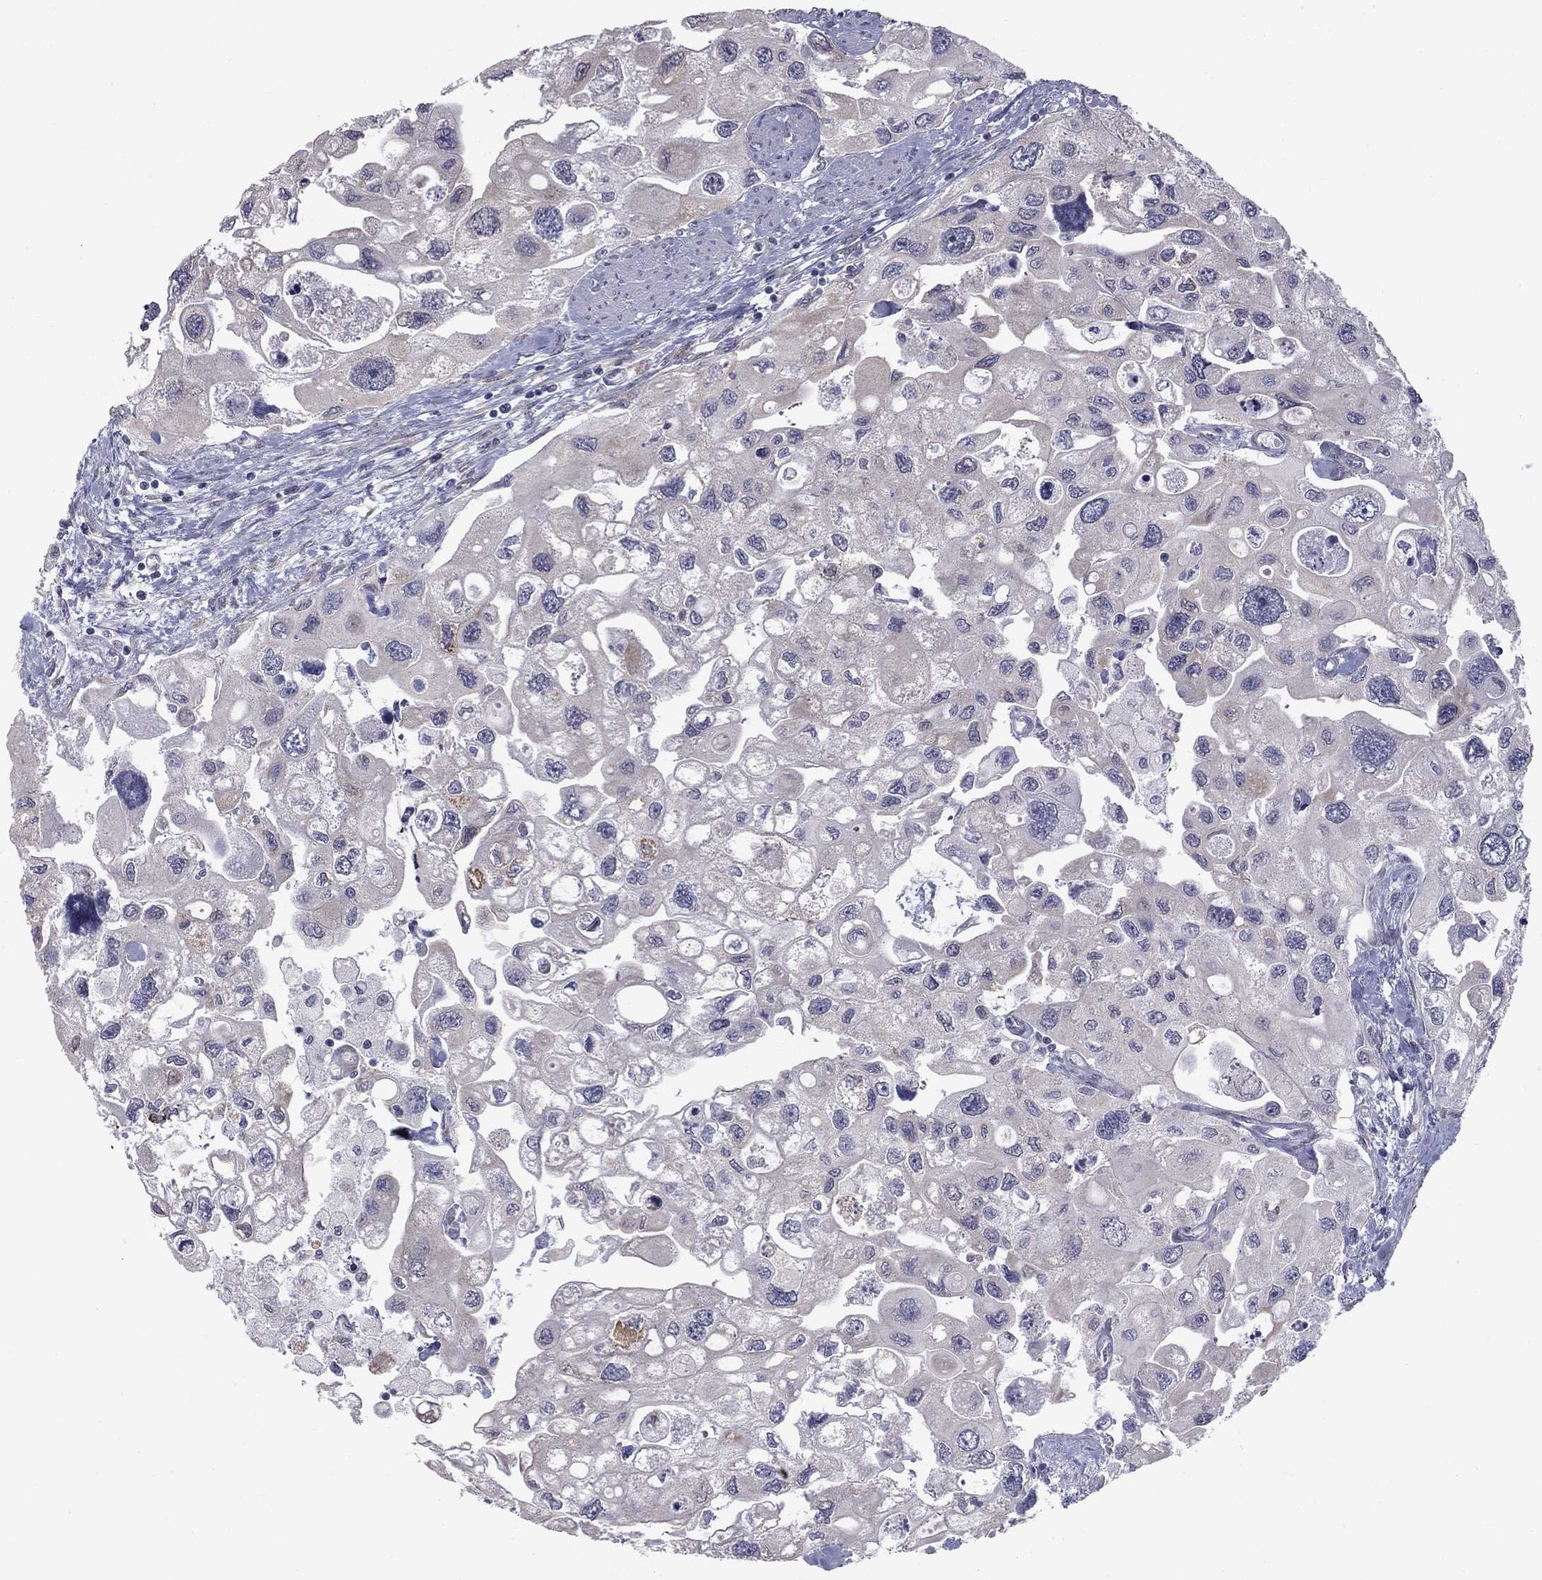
{"staining": {"intensity": "weak", "quantity": "<25%", "location": "cytoplasmic/membranous"}, "tissue": "urothelial cancer", "cell_type": "Tumor cells", "image_type": "cancer", "snomed": [{"axis": "morphology", "description": "Urothelial carcinoma, High grade"}, {"axis": "topography", "description": "Urinary bladder"}], "caption": "An immunohistochemistry (IHC) photomicrograph of urothelial cancer is shown. There is no staining in tumor cells of urothelial cancer. The staining was performed using DAB to visualize the protein expression in brown, while the nuclei were stained in blue with hematoxylin (Magnification: 20x).", "gene": "PRRT2", "patient": {"sex": "male", "age": 59}}